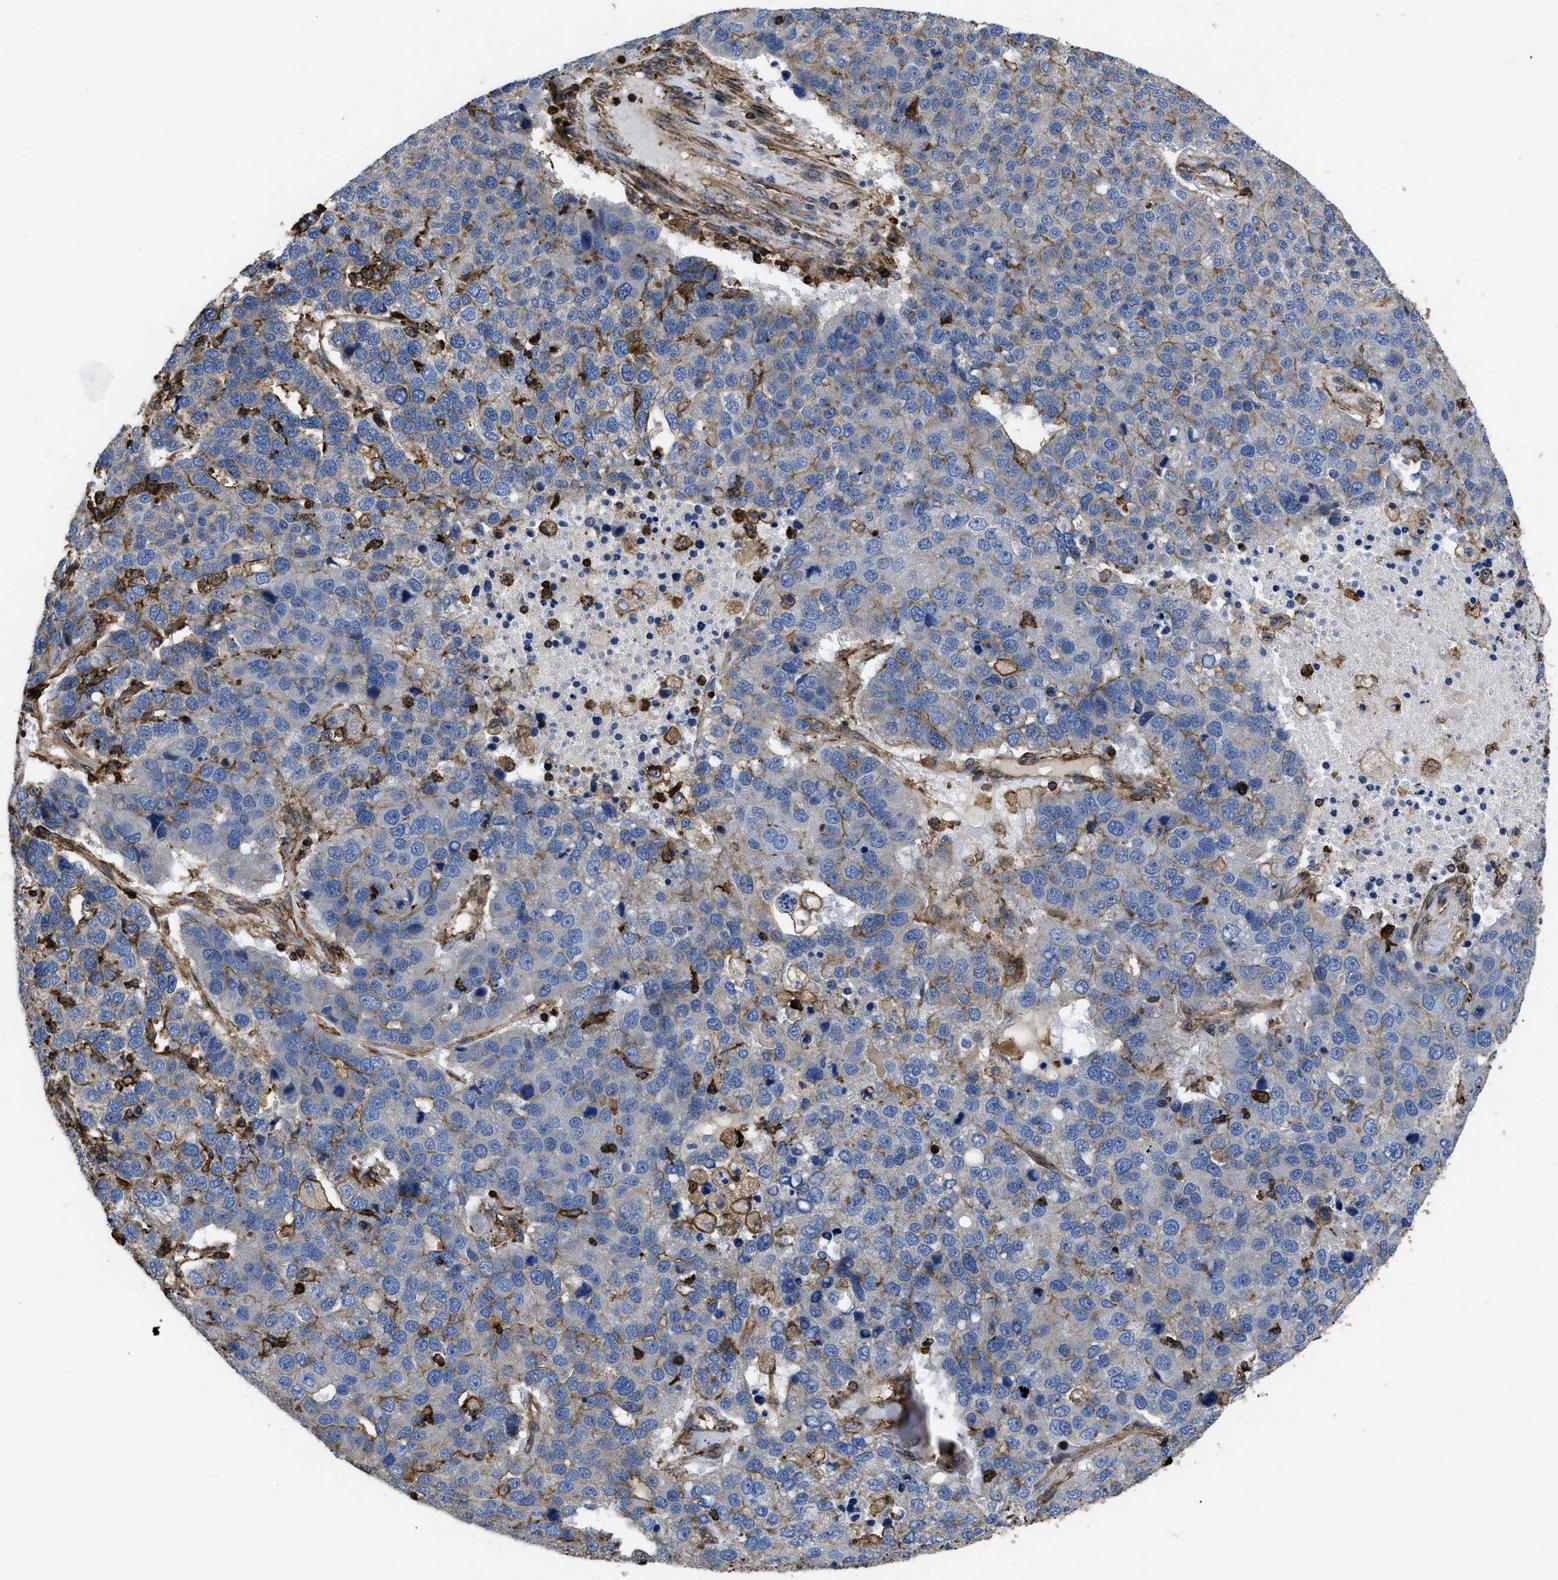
{"staining": {"intensity": "moderate", "quantity": "<25%", "location": "cytoplasmic/membranous"}, "tissue": "pancreatic cancer", "cell_type": "Tumor cells", "image_type": "cancer", "snomed": [{"axis": "morphology", "description": "Adenocarcinoma, NOS"}, {"axis": "topography", "description": "Pancreas"}], "caption": "There is low levels of moderate cytoplasmic/membranous positivity in tumor cells of pancreatic cancer, as demonstrated by immunohistochemical staining (brown color).", "gene": "SCUBE2", "patient": {"sex": "female", "age": 61}}